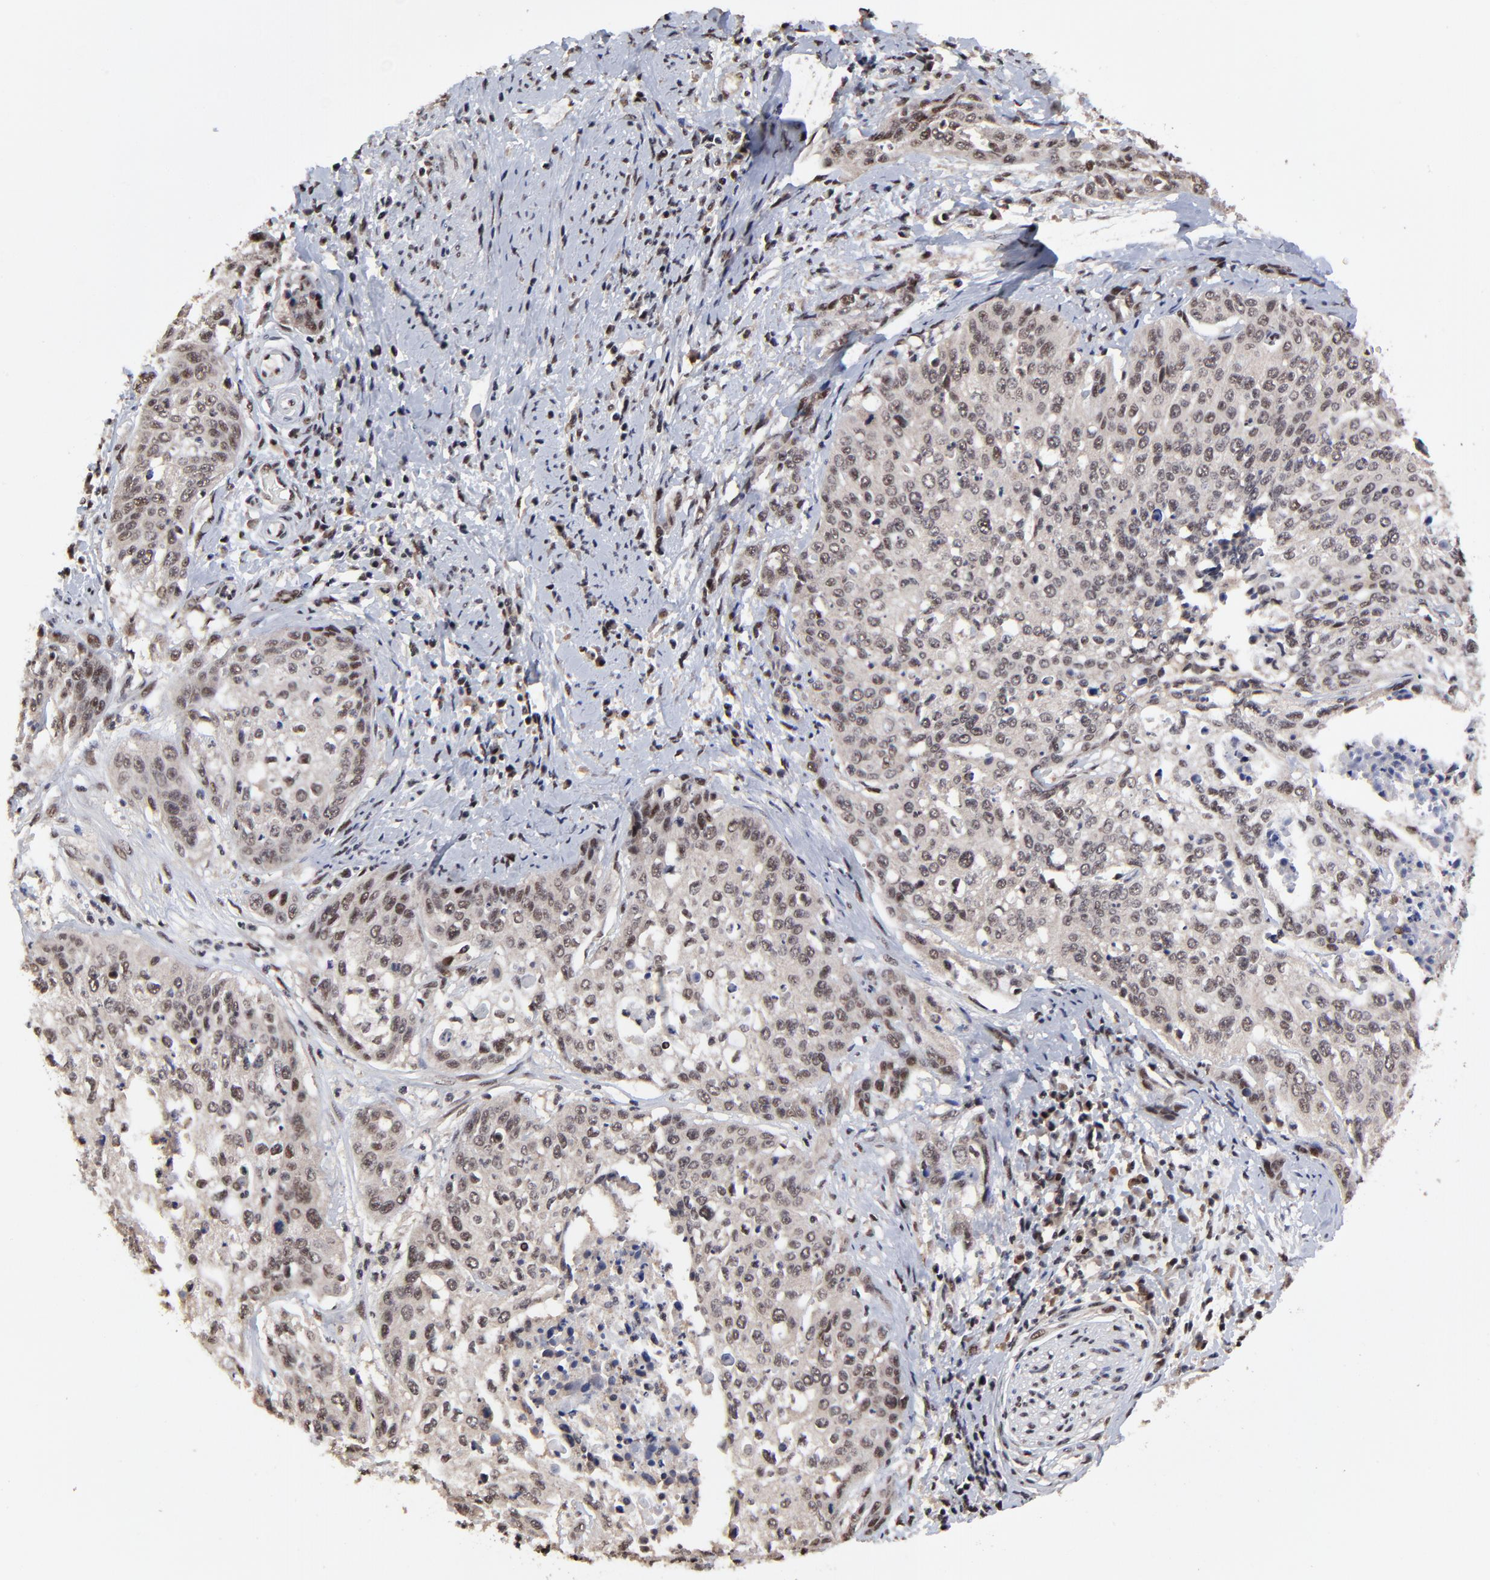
{"staining": {"intensity": "moderate", "quantity": "25%-75%", "location": "nuclear"}, "tissue": "cervical cancer", "cell_type": "Tumor cells", "image_type": "cancer", "snomed": [{"axis": "morphology", "description": "Squamous cell carcinoma, NOS"}, {"axis": "topography", "description": "Cervix"}], "caption": "Immunohistochemical staining of cervical cancer (squamous cell carcinoma) demonstrates medium levels of moderate nuclear expression in about 25%-75% of tumor cells.", "gene": "RBM22", "patient": {"sex": "female", "age": 41}}